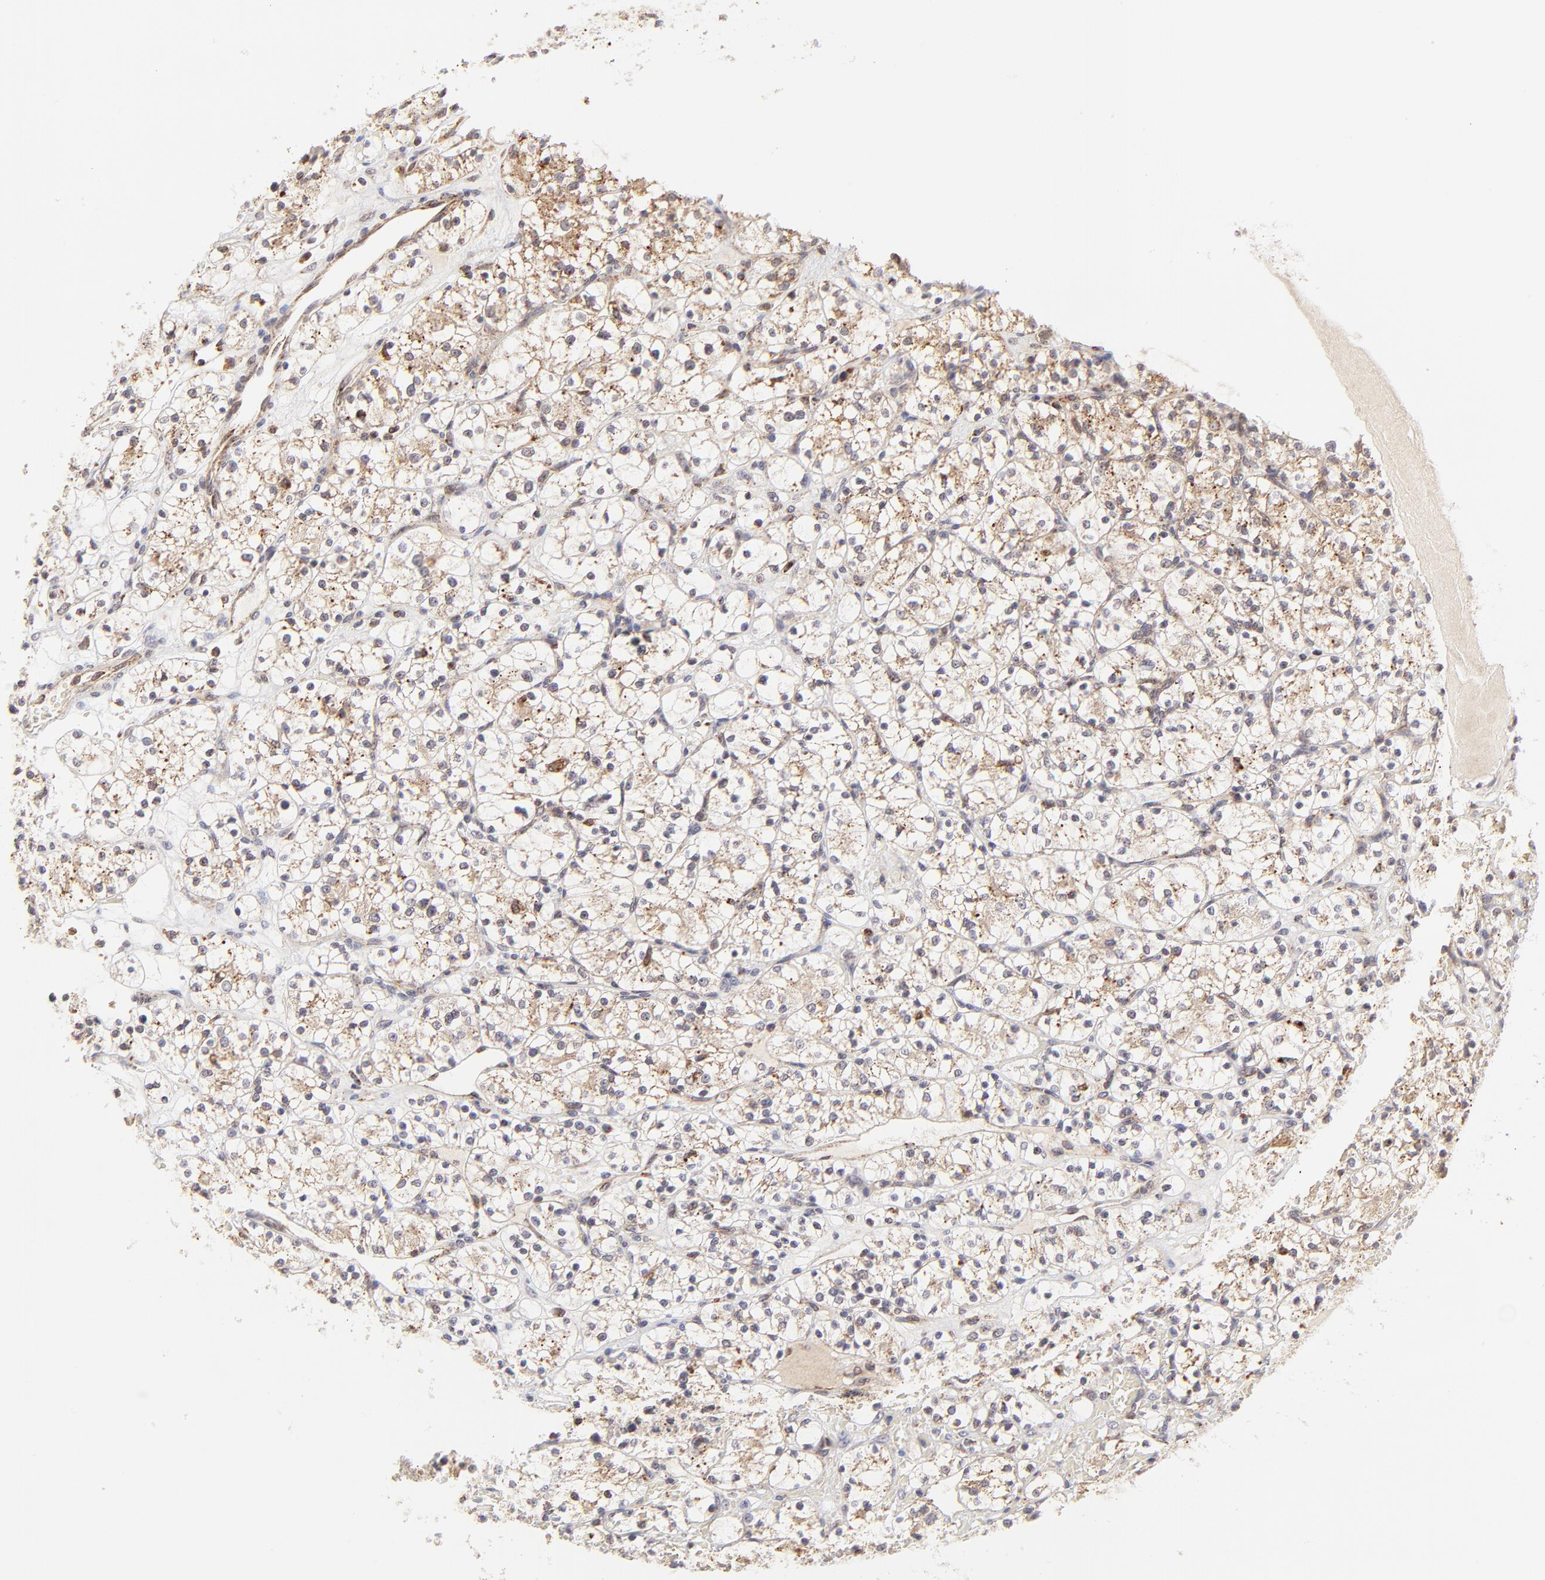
{"staining": {"intensity": "negative", "quantity": "none", "location": "none"}, "tissue": "renal cancer", "cell_type": "Tumor cells", "image_type": "cancer", "snomed": [{"axis": "morphology", "description": "Adenocarcinoma, NOS"}, {"axis": "topography", "description": "Kidney"}], "caption": "Tumor cells show no significant staining in adenocarcinoma (renal). Brightfield microscopy of immunohistochemistry stained with DAB (3,3'-diaminobenzidine) (brown) and hematoxylin (blue), captured at high magnification.", "gene": "MAP2K7", "patient": {"sex": "female", "age": 60}}